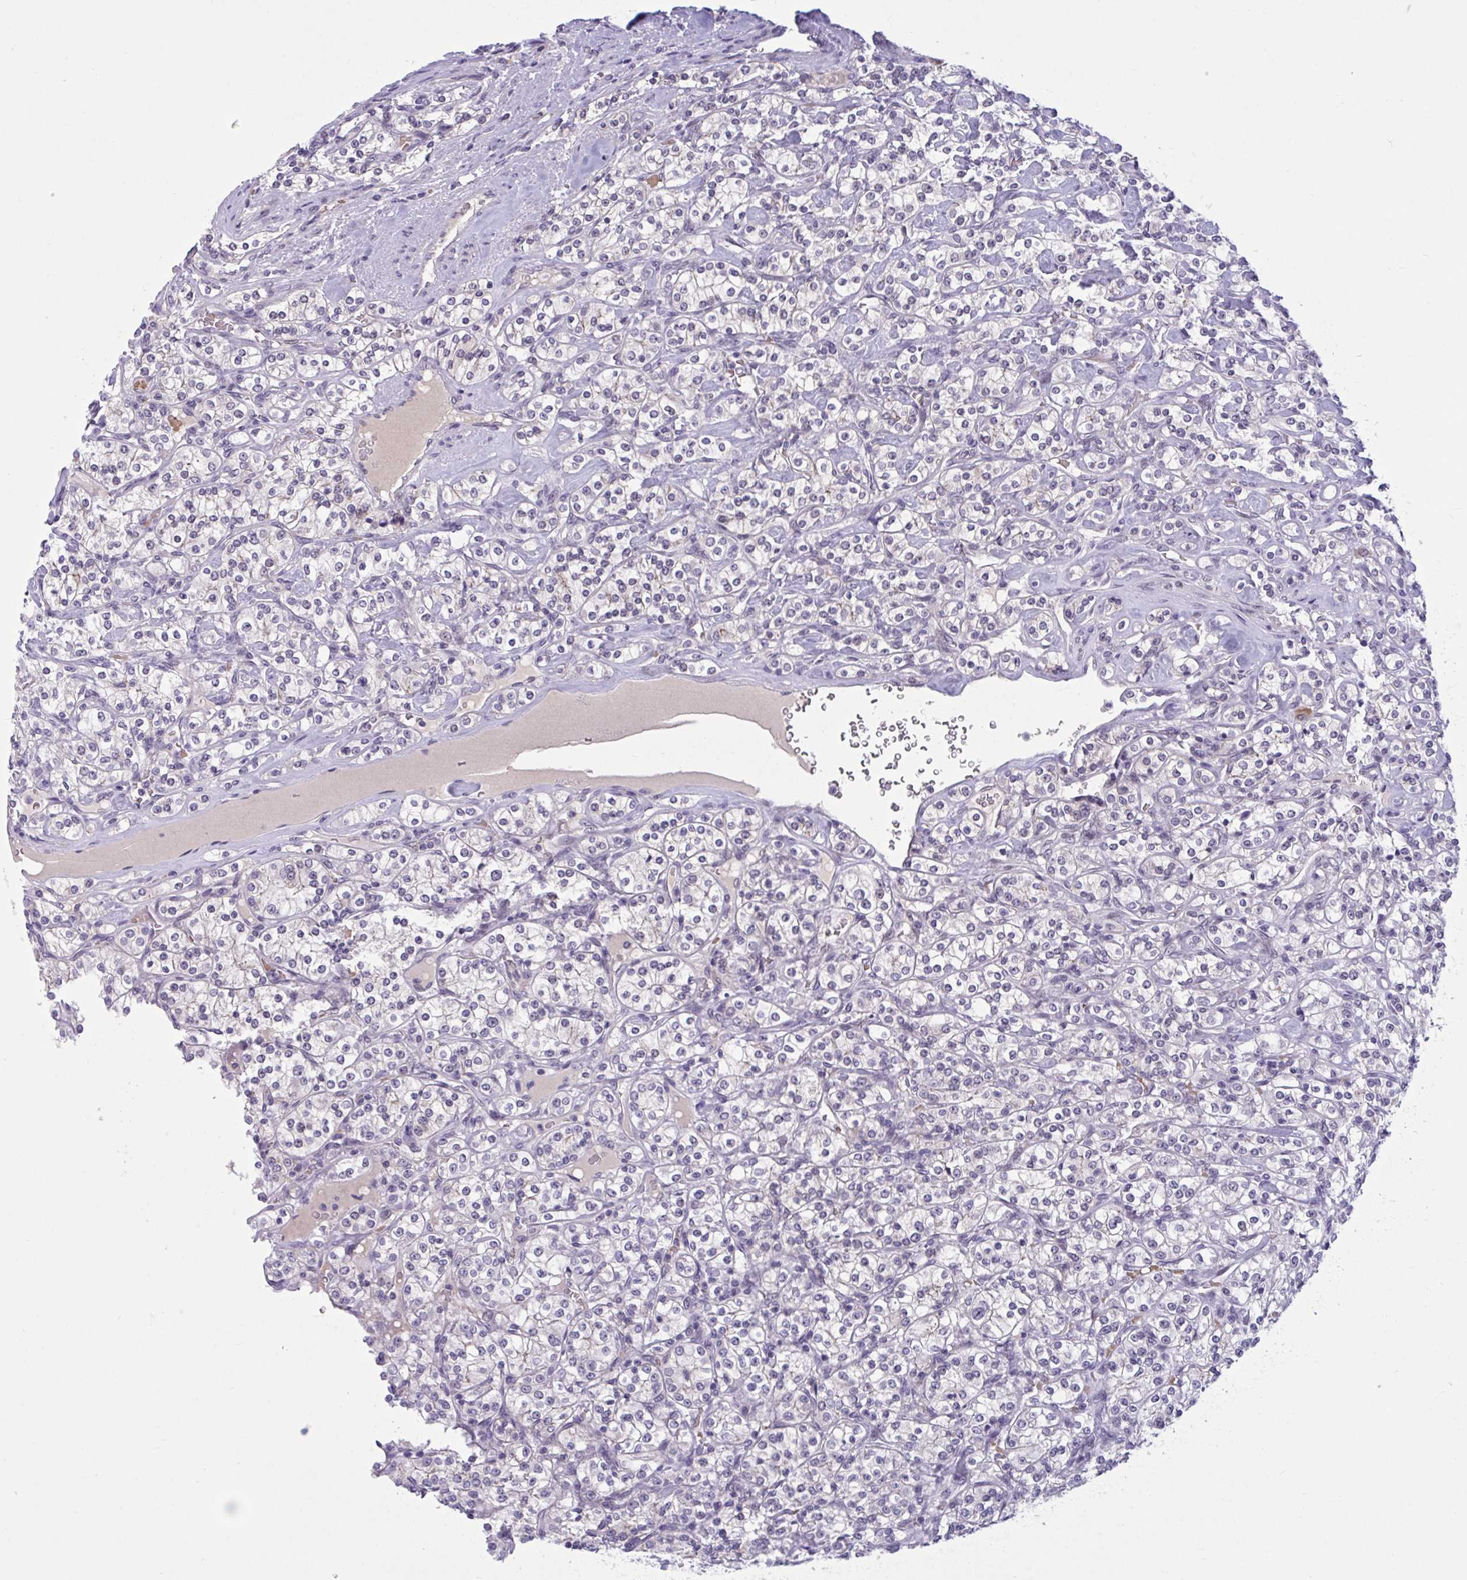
{"staining": {"intensity": "negative", "quantity": "none", "location": "none"}, "tissue": "renal cancer", "cell_type": "Tumor cells", "image_type": "cancer", "snomed": [{"axis": "morphology", "description": "Adenocarcinoma, NOS"}, {"axis": "topography", "description": "Kidney"}], "caption": "Immunohistochemistry of renal adenocarcinoma demonstrates no staining in tumor cells.", "gene": "CNGB3", "patient": {"sex": "male", "age": 77}}